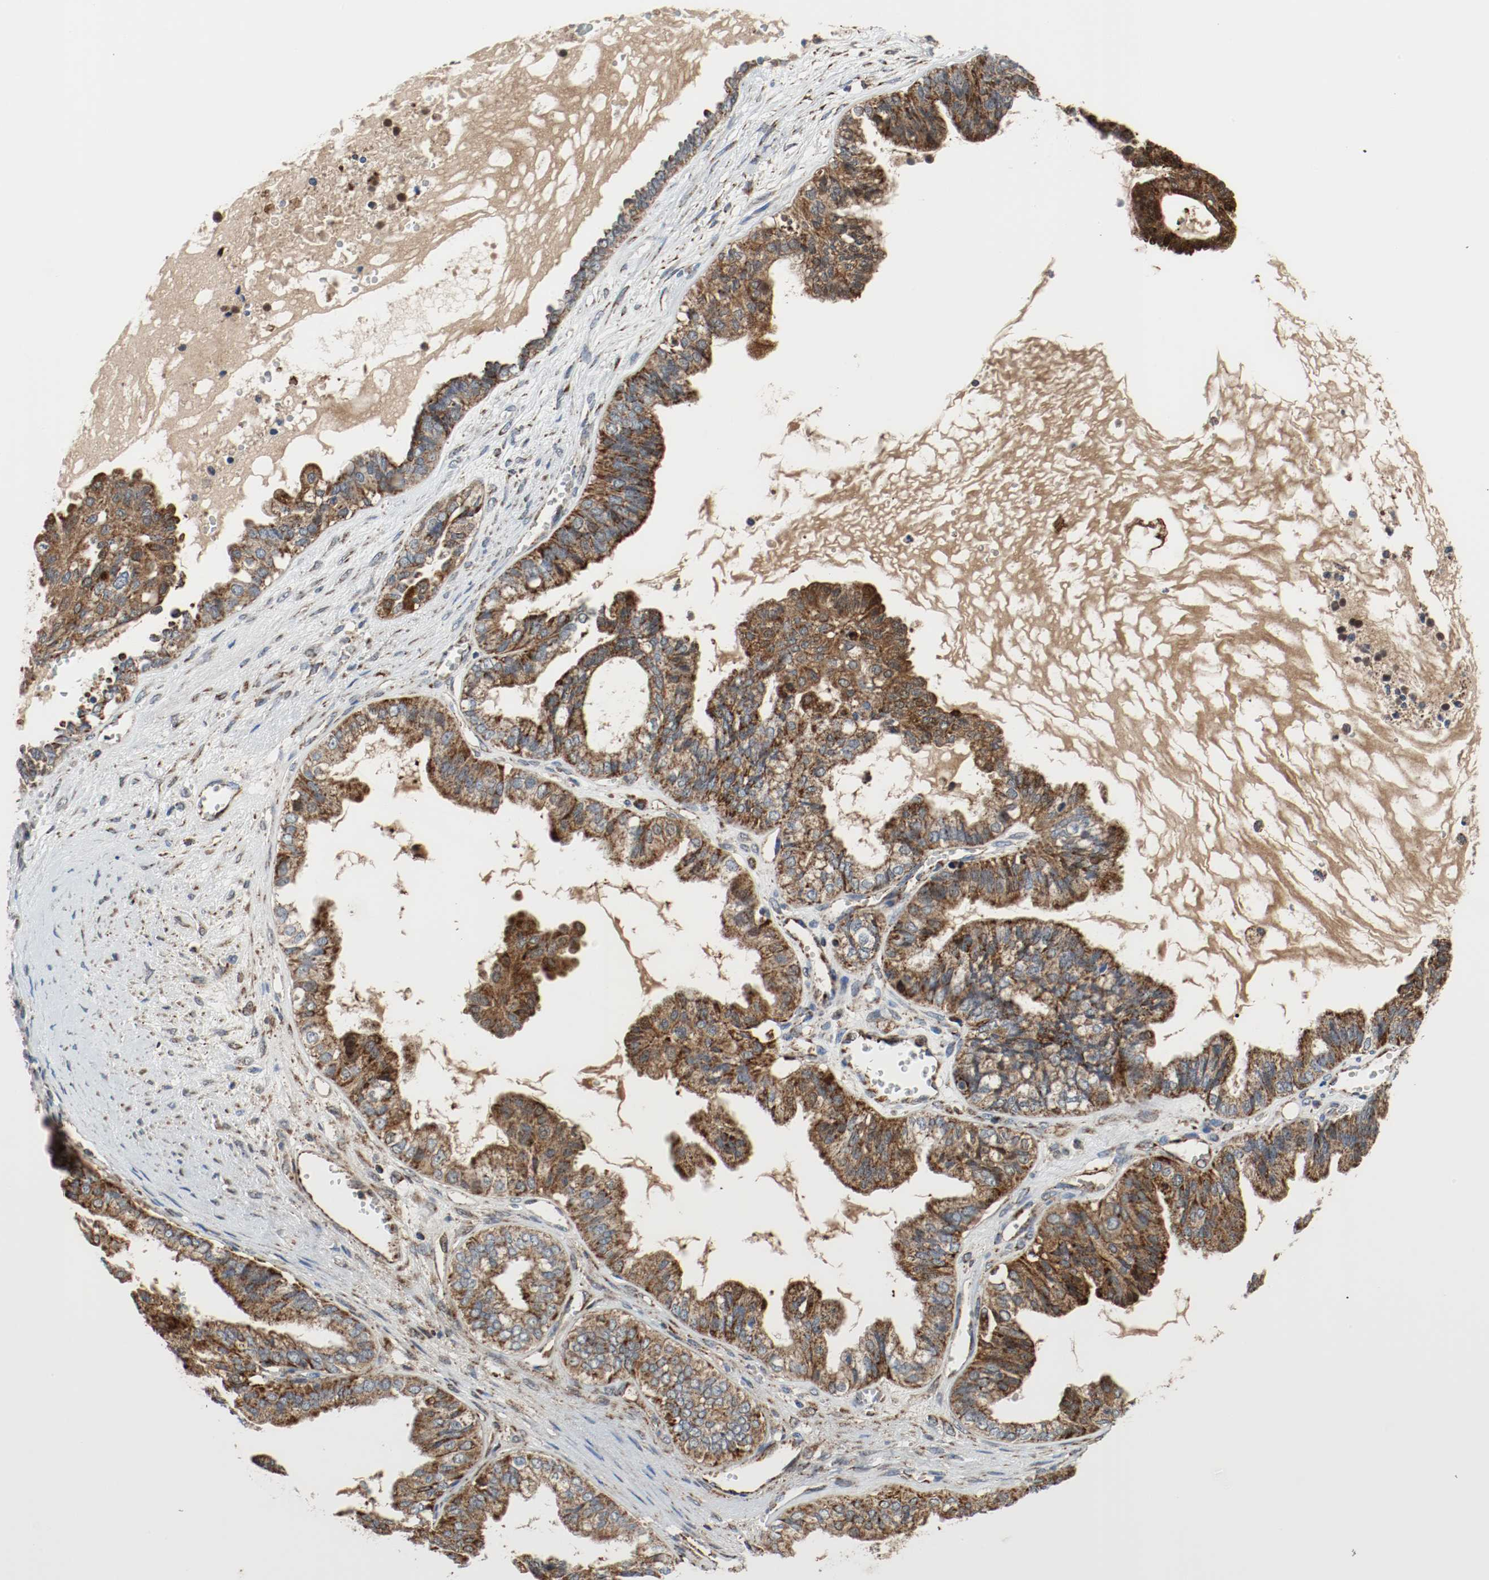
{"staining": {"intensity": "strong", "quantity": ">75%", "location": "cytoplasmic/membranous"}, "tissue": "ovarian cancer", "cell_type": "Tumor cells", "image_type": "cancer", "snomed": [{"axis": "morphology", "description": "Carcinoma, NOS"}, {"axis": "morphology", "description": "Carcinoma, endometroid"}, {"axis": "topography", "description": "Ovary"}], "caption": "High-power microscopy captured an immunohistochemistry histopathology image of ovarian endometroid carcinoma, revealing strong cytoplasmic/membranous staining in about >75% of tumor cells.", "gene": "TXNRD1", "patient": {"sex": "female", "age": 50}}